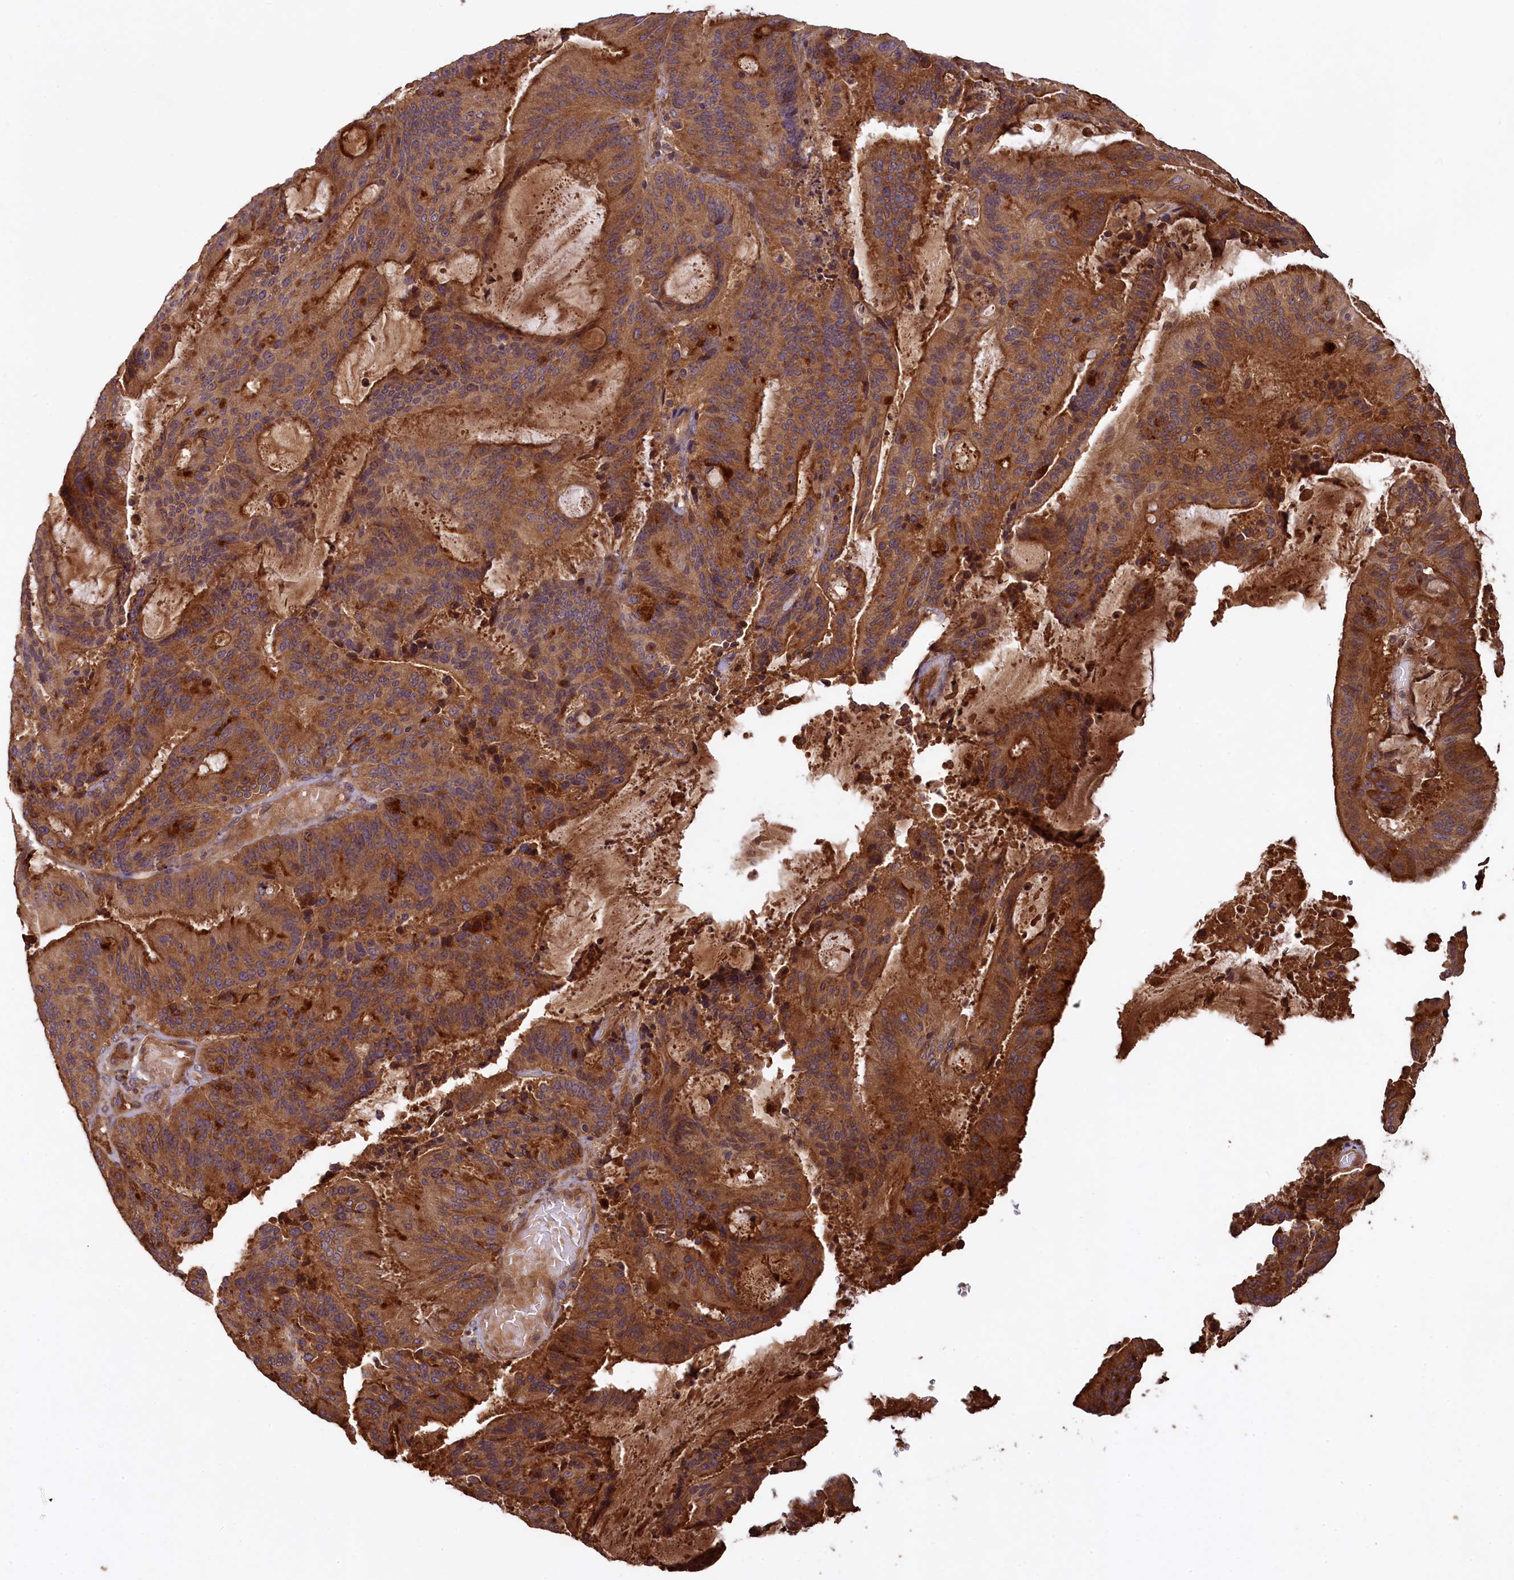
{"staining": {"intensity": "strong", "quantity": ">75%", "location": "cytoplasmic/membranous"}, "tissue": "liver cancer", "cell_type": "Tumor cells", "image_type": "cancer", "snomed": [{"axis": "morphology", "description": "Normal tissue, NOS"}, {"axis": "morphology", "description": "Cholangiocarcinoma"}, {"axis": "topography", "description": "Liver"}, {"axis": "topography", "description": "Peripheral nerve tissue"}], "caption": "Cholangiocarcinoma (liver) stained with a brown dye reveals strong cytoplasmic/membranous positive positivity in approximately >75% of tumor cells.", "gene": "NUDT6", "patient": {"sex": "female", "age": 73}}